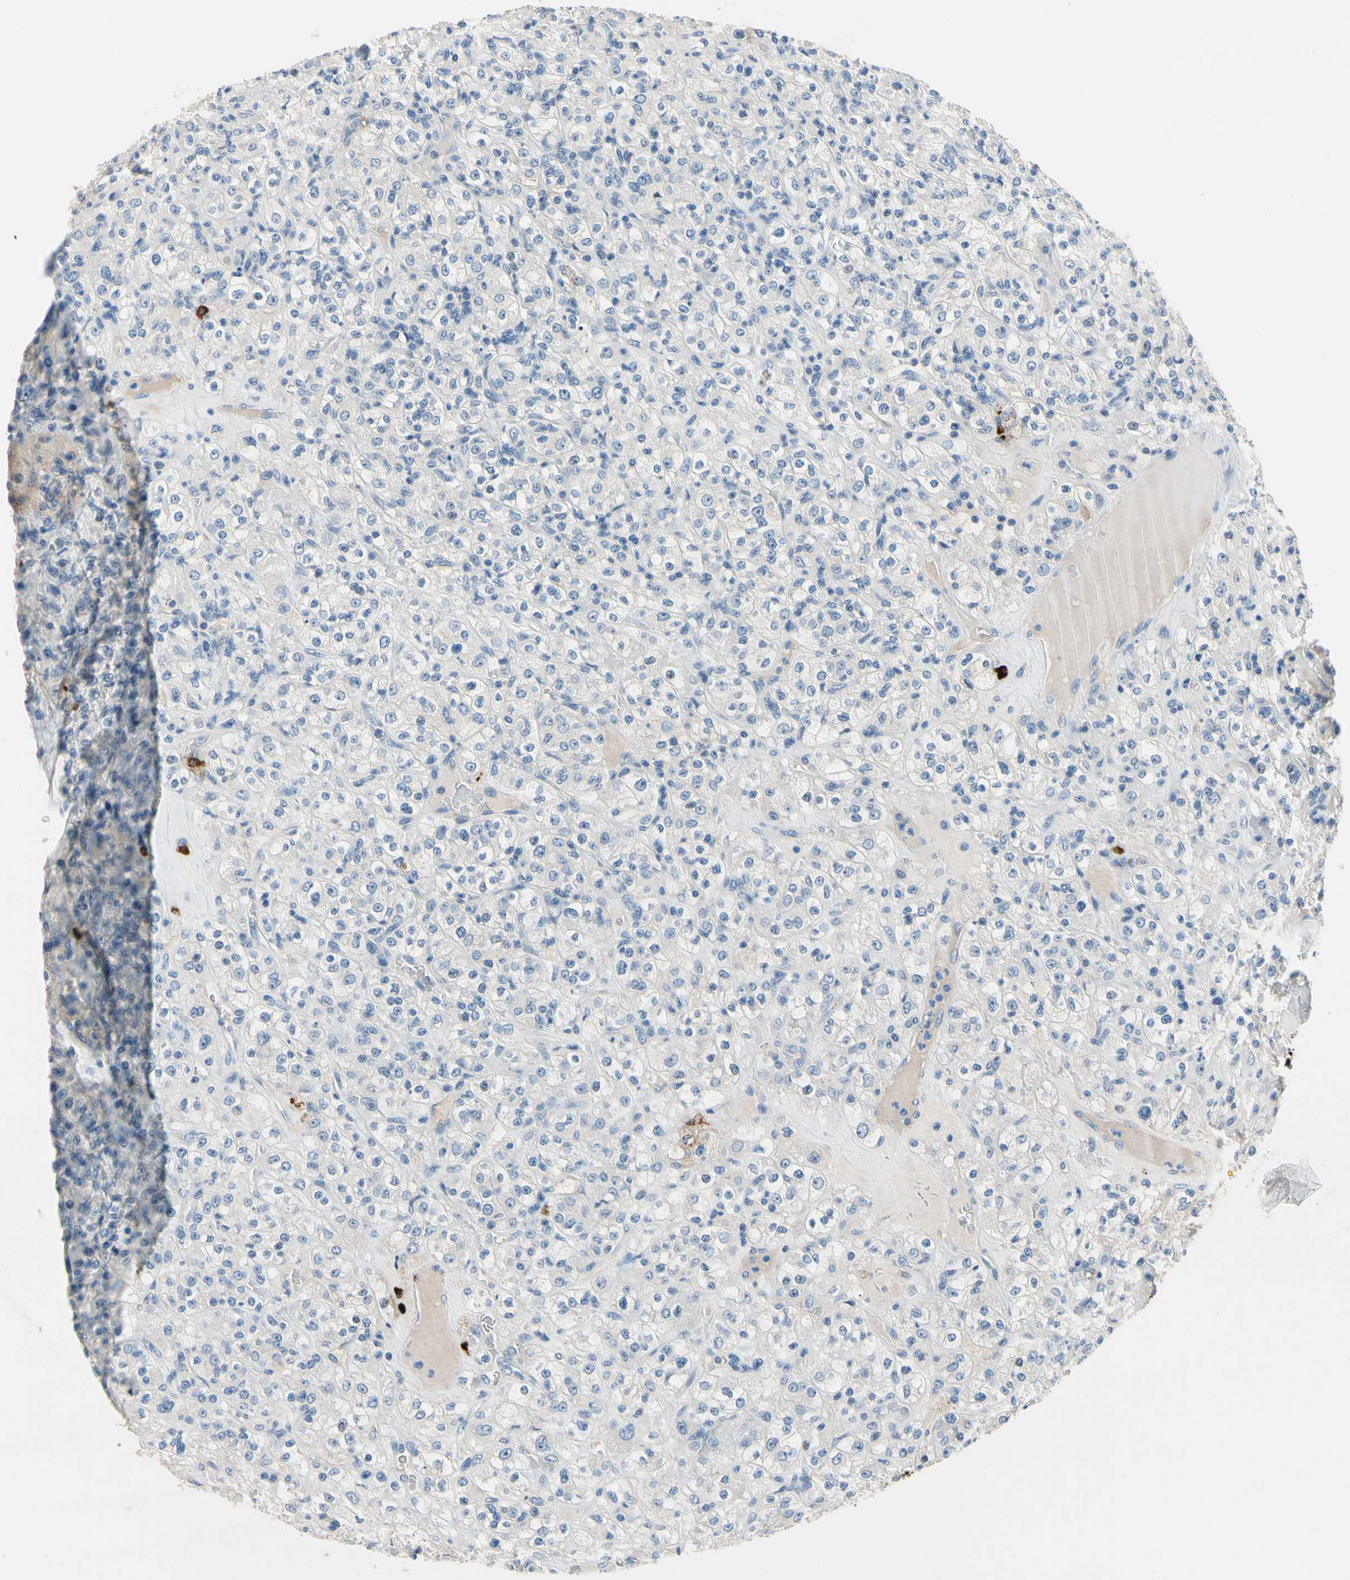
{"staining": {"intensity": "negative", "quantity": "none", "location": "none"}, "tissue": "renal cancer", "cell_type": "Tumor cells", "image_type": "cancer", "snomed": [{"axis": "morphology", "description": "Normal tissue, NOS"}, {"axis": "morphology", "description": "Adenocarcinoma, NOS"}, {"axis": "topography", "description": "Kidney"}], "caption": "Micrograph shows no significant protein expression in tumor cells of adenocarcinoma (renal). (DAB immunohistochemistry, high magnification).", "gene": "CPA3", "patient": {"sex": "female", "age": 72}}